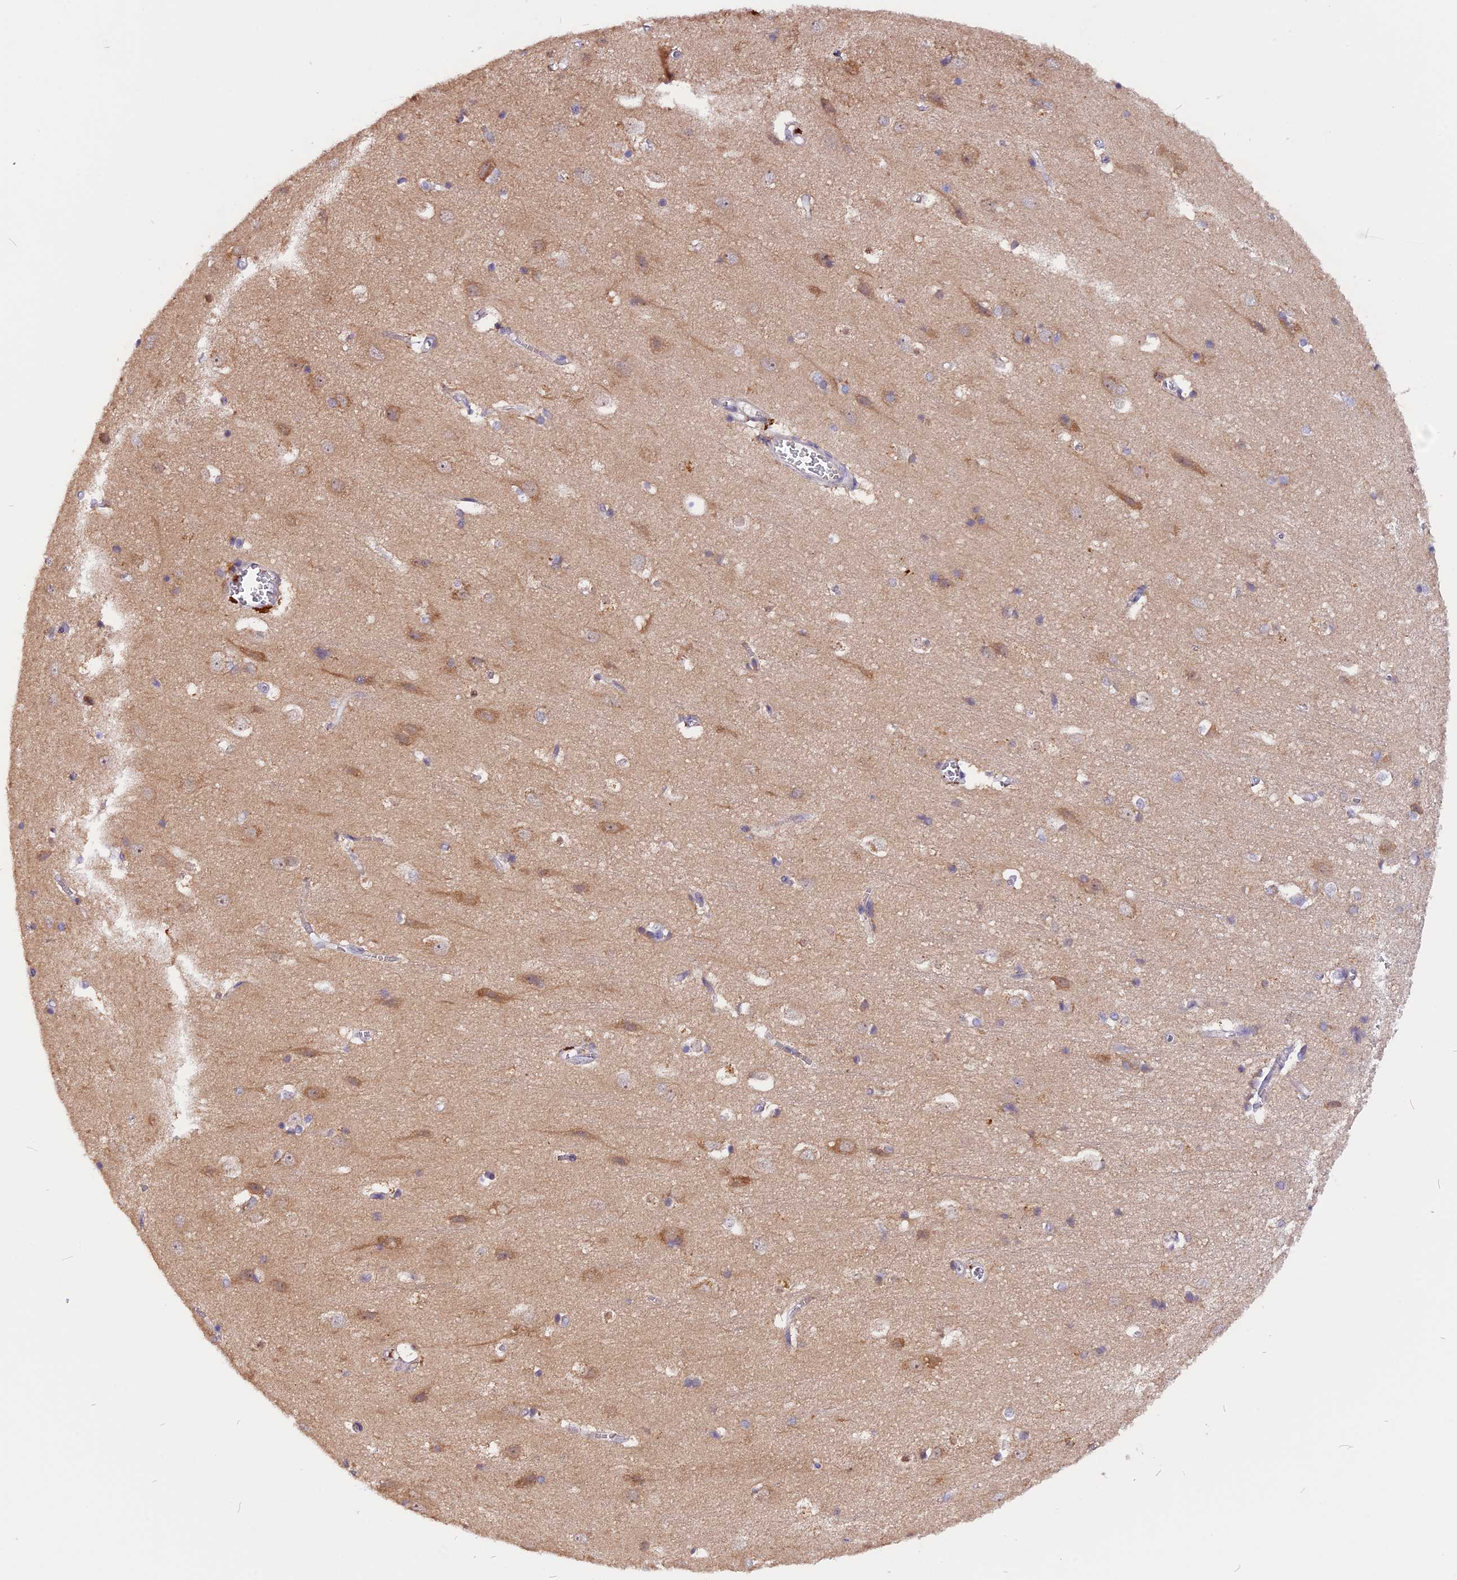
{"staining": {"intensity": "negative", "quantity": "none", "location": "none"}, "tissue": "cerebral cortex", "cell_type": "Endothelial cells", "image_type": "normal", "snomed": [{"axis": "morphology", "description": "Normal tissue, NOS"}, {"axis": "topography", "description": "Cerebral cortex"}], "caption": "The image reveals no significant positivity in endothelial cells of cerebral cortex.", "gene": "MARK4", "patient": {"sex": "male", "age": 54}}